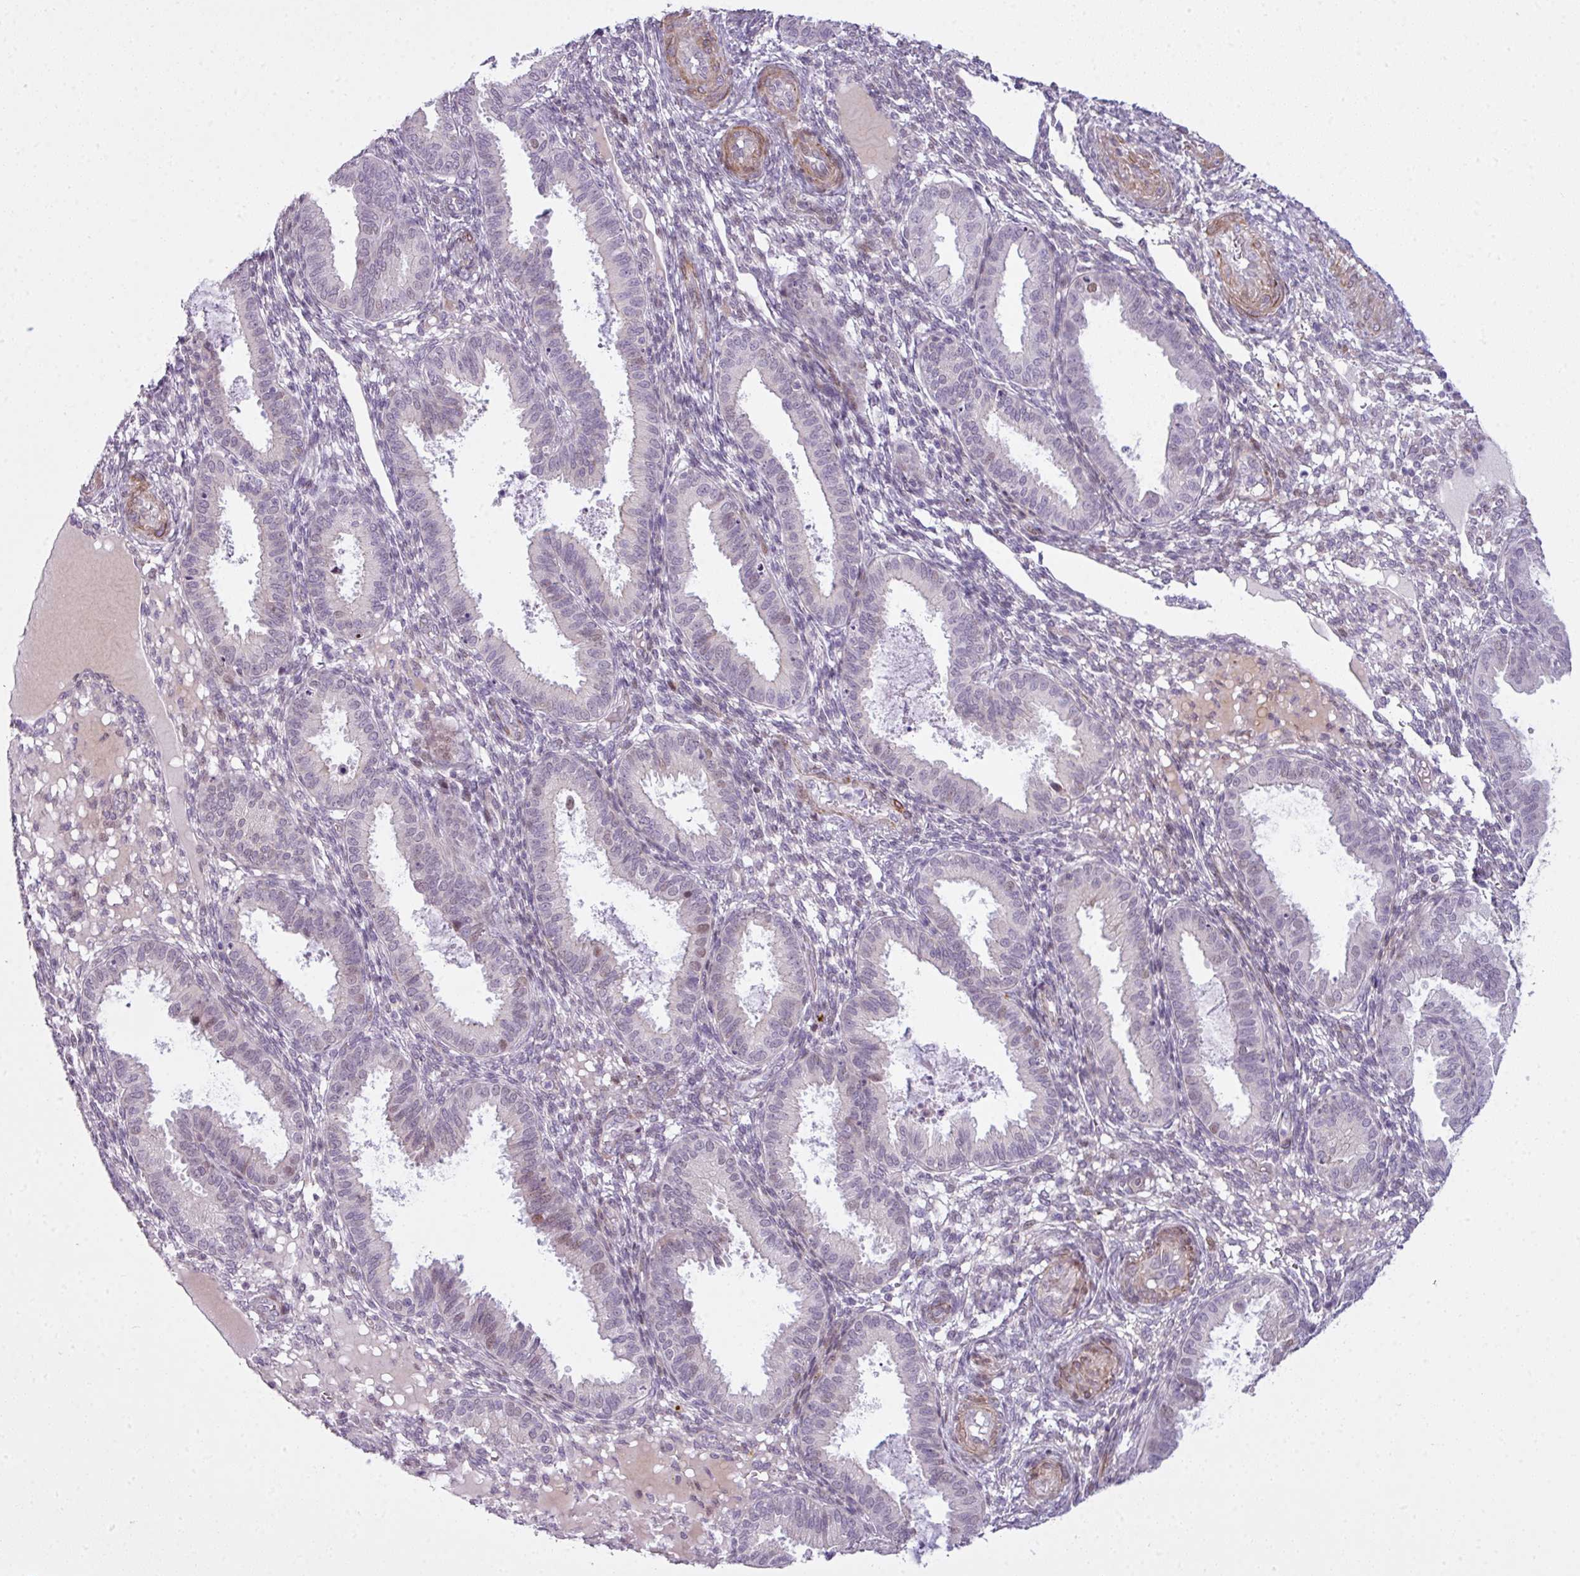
{"staining": {"intensity": "negative", "quantity": "none", "location": "none"}, "tissue": "endometrium", "cell_type": "Cells in endometrial stroma", "image_type": "normal", "snomed": [{"axis": "morphology", "description": "Normal tissue, NOS"}, {"axis": "topography", "description": "Endometrium"}], "caption": "Human endometrium stained for a protein using IHC reveals no positivity in cells in endometrial stroma.", "gene": "ZNF688", "patient": {"sex": "female", "age": 33}}